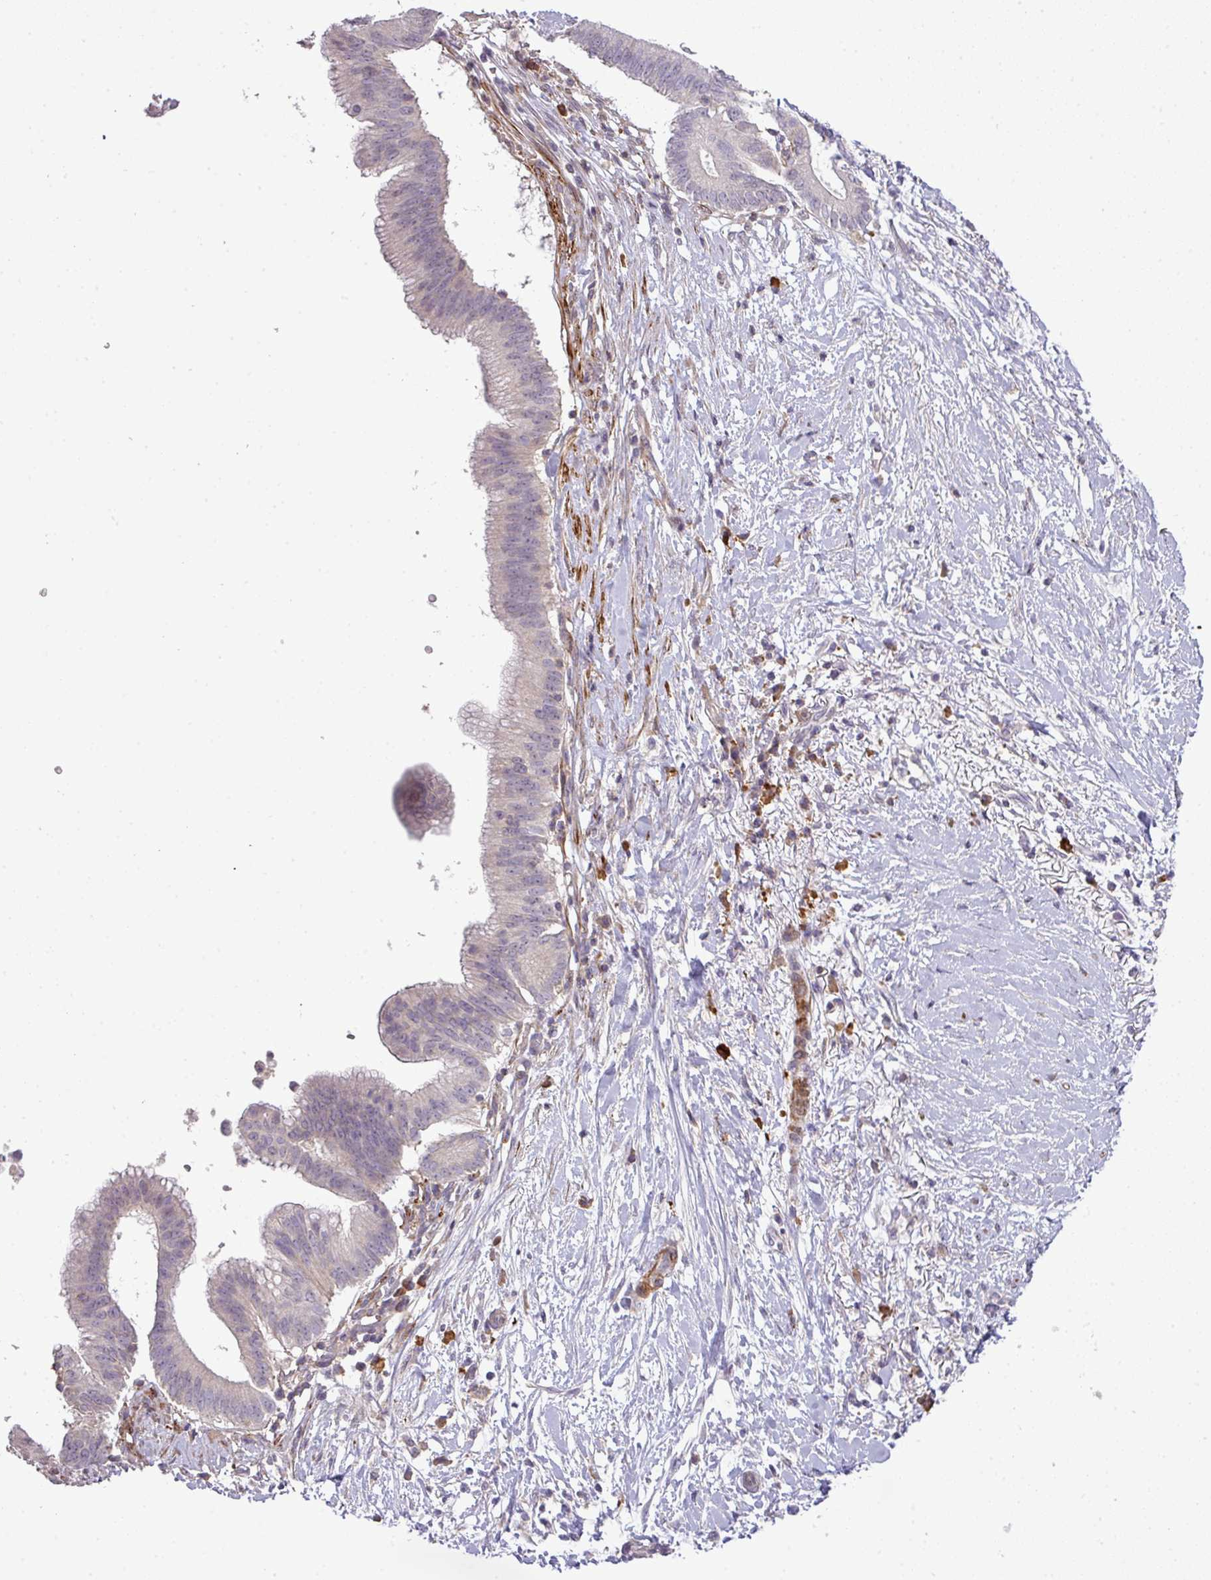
{"staining": {"intensity": "negative", "quantity": "none", "location": "none"}, "tissue": "pancreatic cancer", "cell_type": "Tumor cells", "image_type": "cancer", "snomed": [{"axis": "morphology", "description": "Adenocarcinoma, NOS"}, {"axis": "topography", "description": "Pancreas"}], "caption": "Pancreatic adenocarcinoma stained for a protein using immunohistochemistry demonstrates no staining tumor cells.", "gene": "TPRA1", "patient": {"sex": "male", "age": 68}}